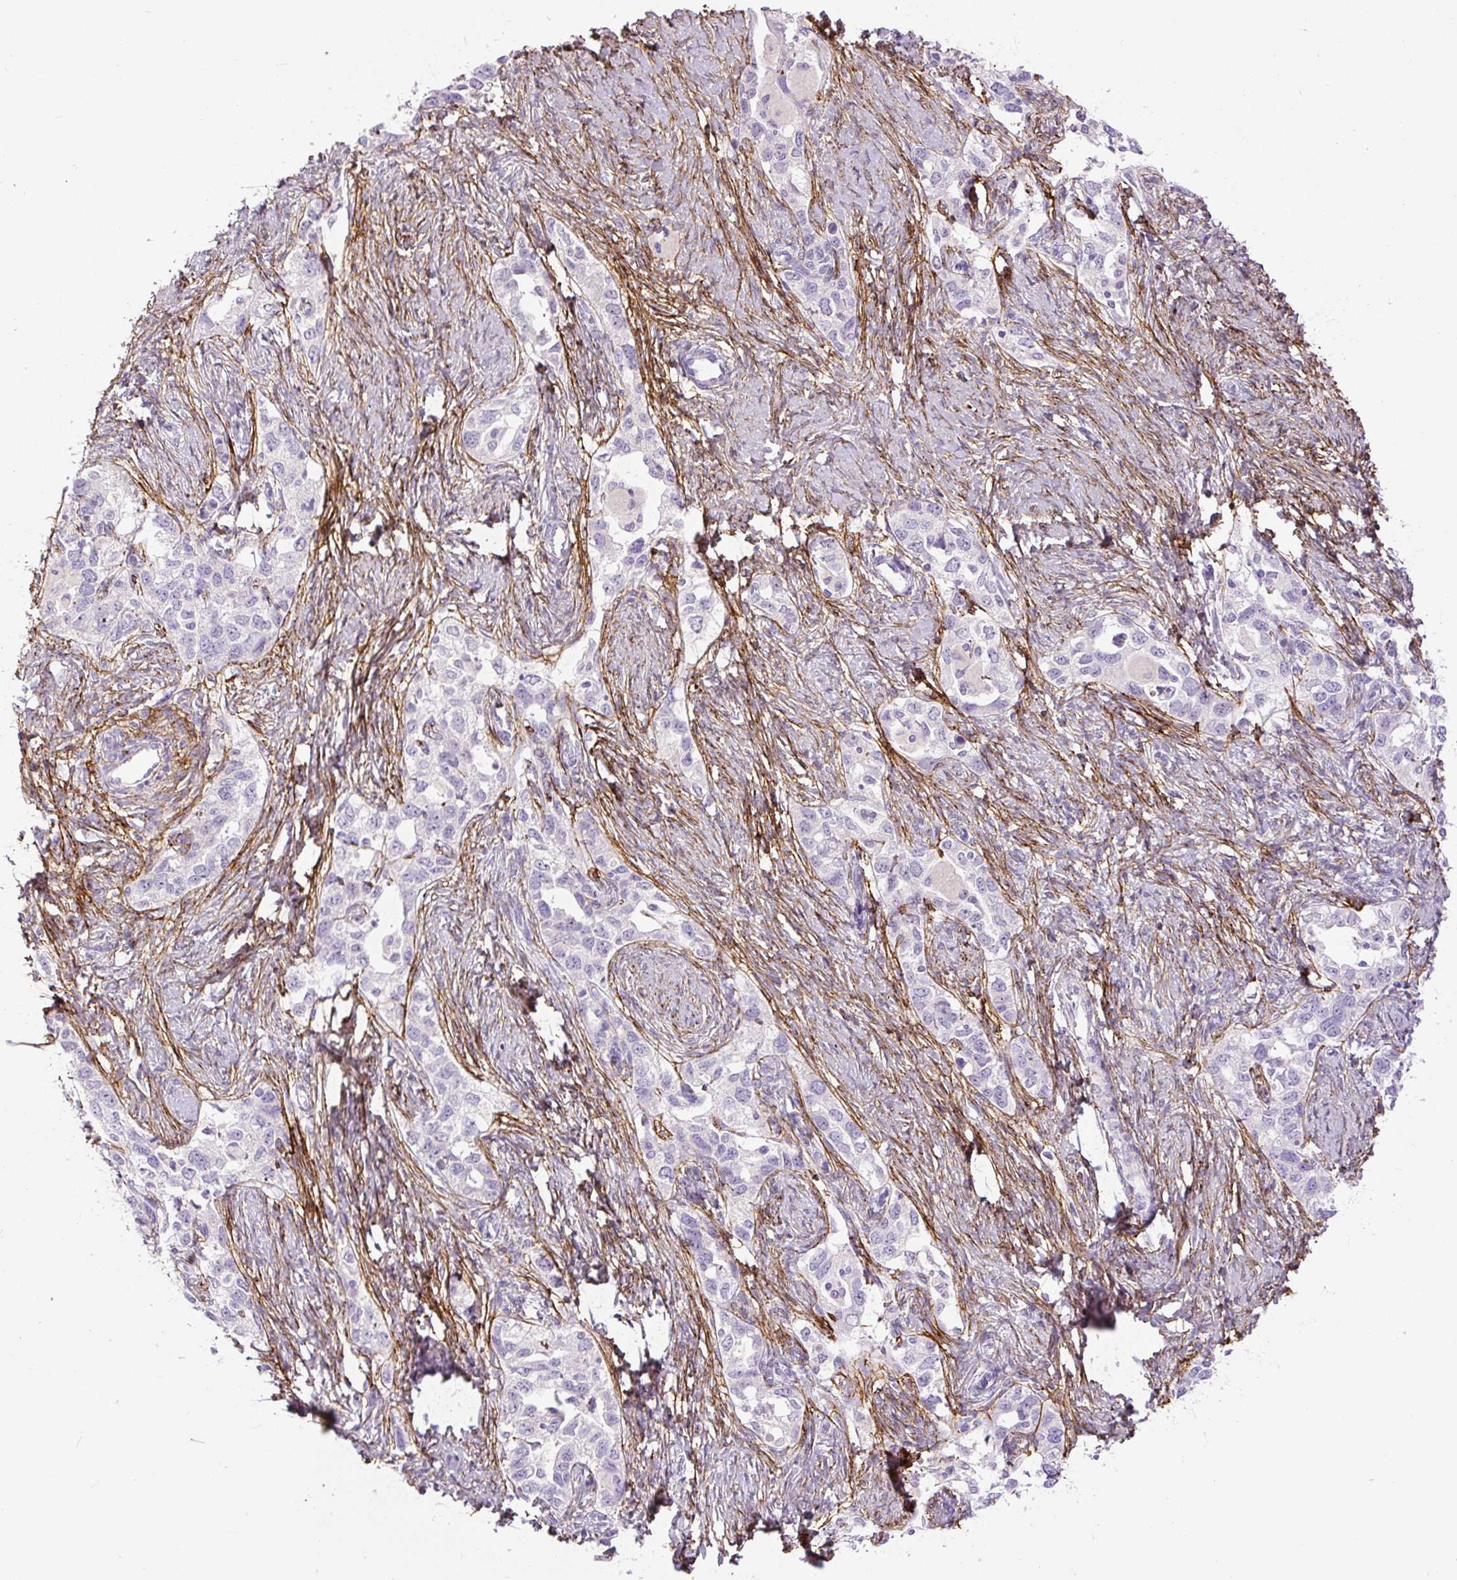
{"staining": {"intensity": "negative", "quantity": "none", "location": "none"}, "tissue": "ovarian cancer", "cell_type": "Tumor cells", "image_type": "cancer", "snomed": [{"axis": "morphology", "description": "Carcinoma, NOS"}, {"axis": "morphology", "description": "Cystadenocarcinoma, serous, NOS"}, {"axis": "topography", "description": "Ovary"}], "caption": "Micrograph shows no protein staining in tumor cells of ovarian cancer (carcinoma) tissue. (IHC, brightfield microscopy, high magnification).", "gene": "FBN1", "patient": {"sex": "female", "age": 69}}